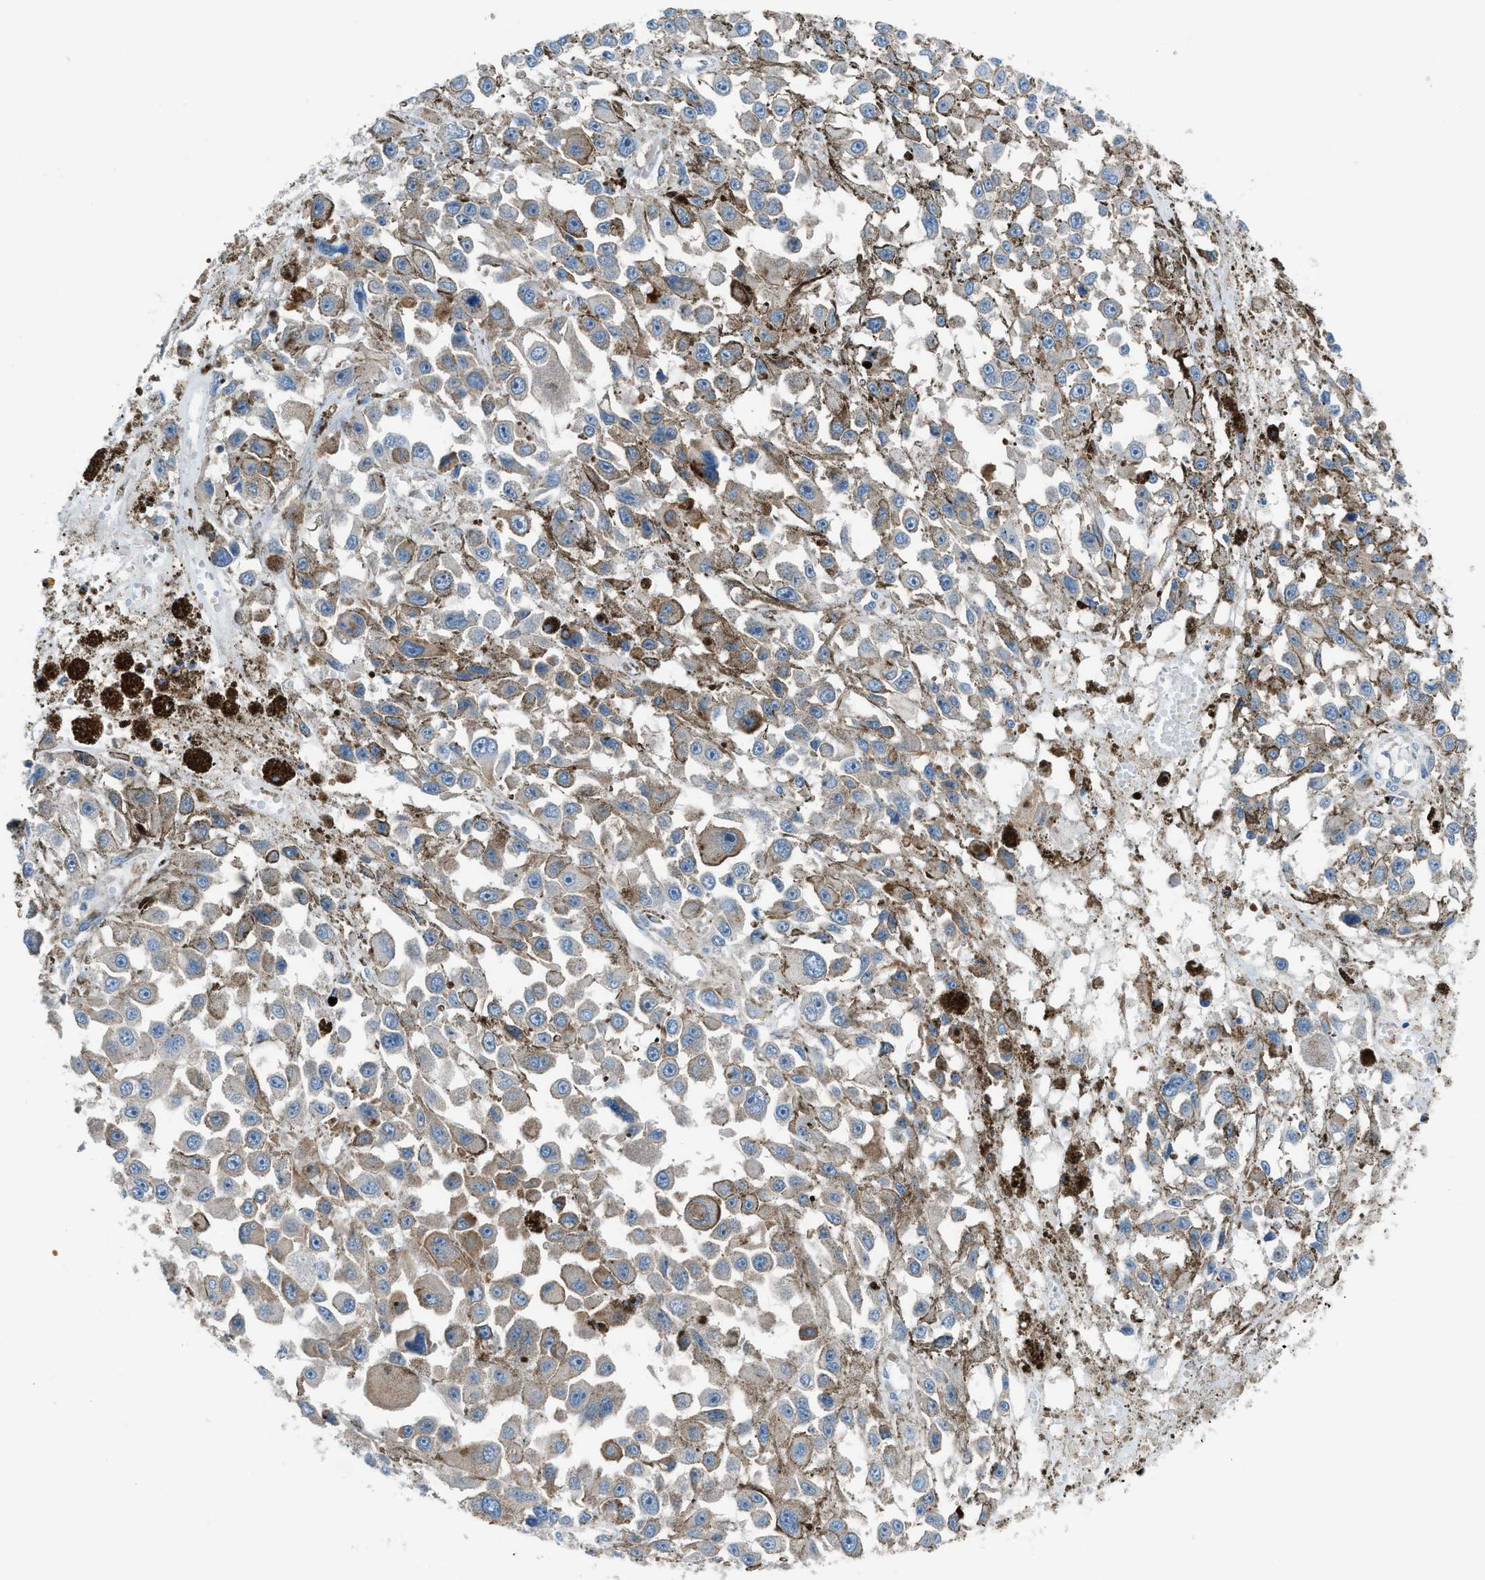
{"staining": {"intensity": "weak", "quantity": "25%-75%", "location": "cytoplasmic/membranous"}, "tissue": "melanoma", "cell_type": "Tumor cells", "image_type": "cancer", "snomed": [{"axis": "morphology", "description": "Malignant melanoma, Metastatic site"}, {"axis": "topography", "description": "Lymph node"}], "caption": "The photomicrograph shows a brown stain indicating the presence of a protein in the cytoplasmic/membranous of tumor cells in melanoma. (IHC, brightfield microscopy, high magnification).", "gene": "HEG1", "patient": {"sex": "male", "age": 59}}